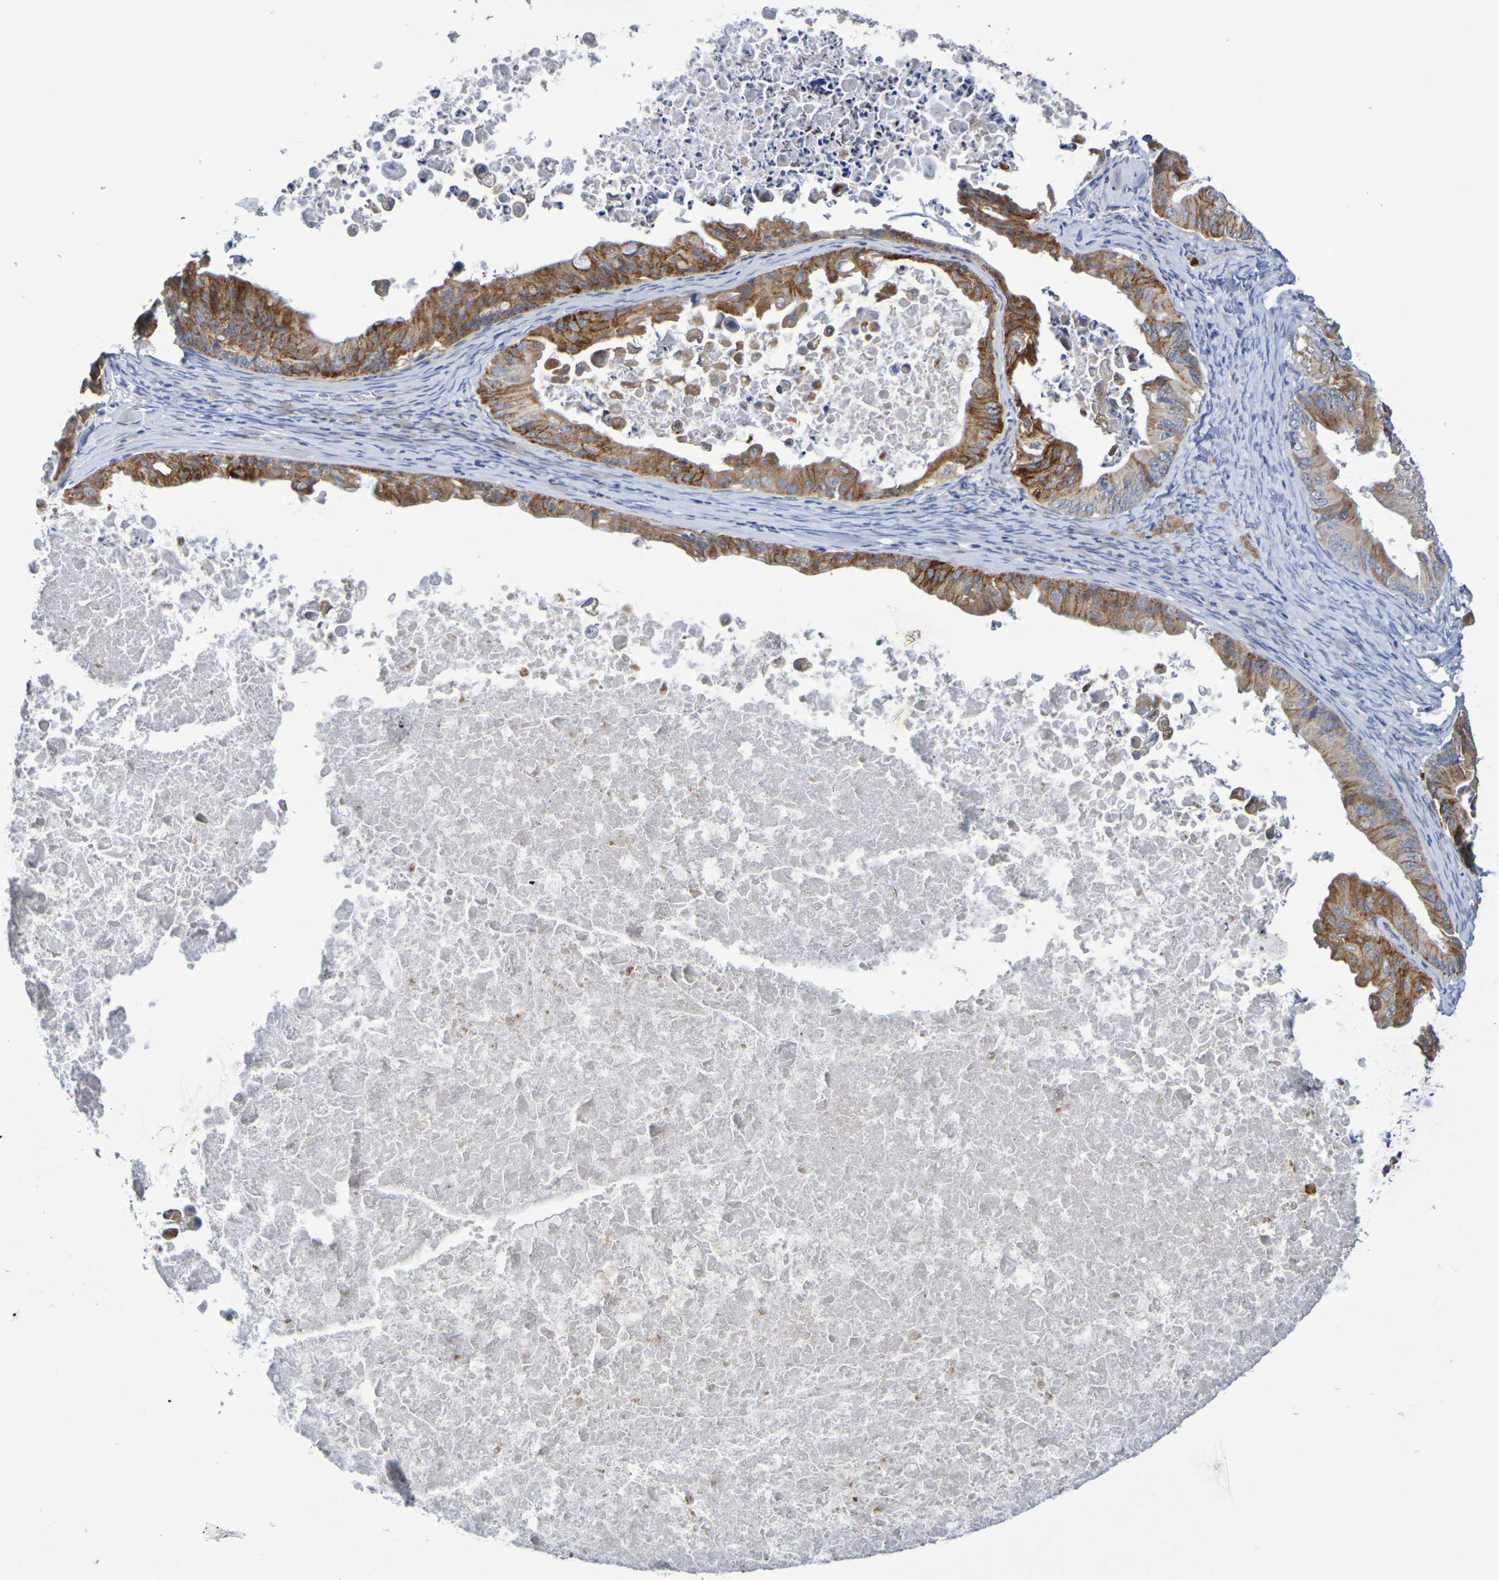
{"staining": {"intensity": "strong", "quantity": ">75%", "location": "cytoplasmic/membranous"}, "tissue": "ovarian cancer", "cell_type": "Tumor cells", "image_type": "cancer", "snomed": [{"axis": "morphology", "description": "Cystadenocarcinoma, mucinous, NOS"}, {"axis": "topography", "description": "Ovary"}], "caption": "Tumor cells exhibit high levels of strong cytoplasmic/membranous expression in about >75% of cells in human mucinous cystadenocarcinoma (ovarian).", "gene": "SDC4", "patient": {"sex": "female", "age": 37}}